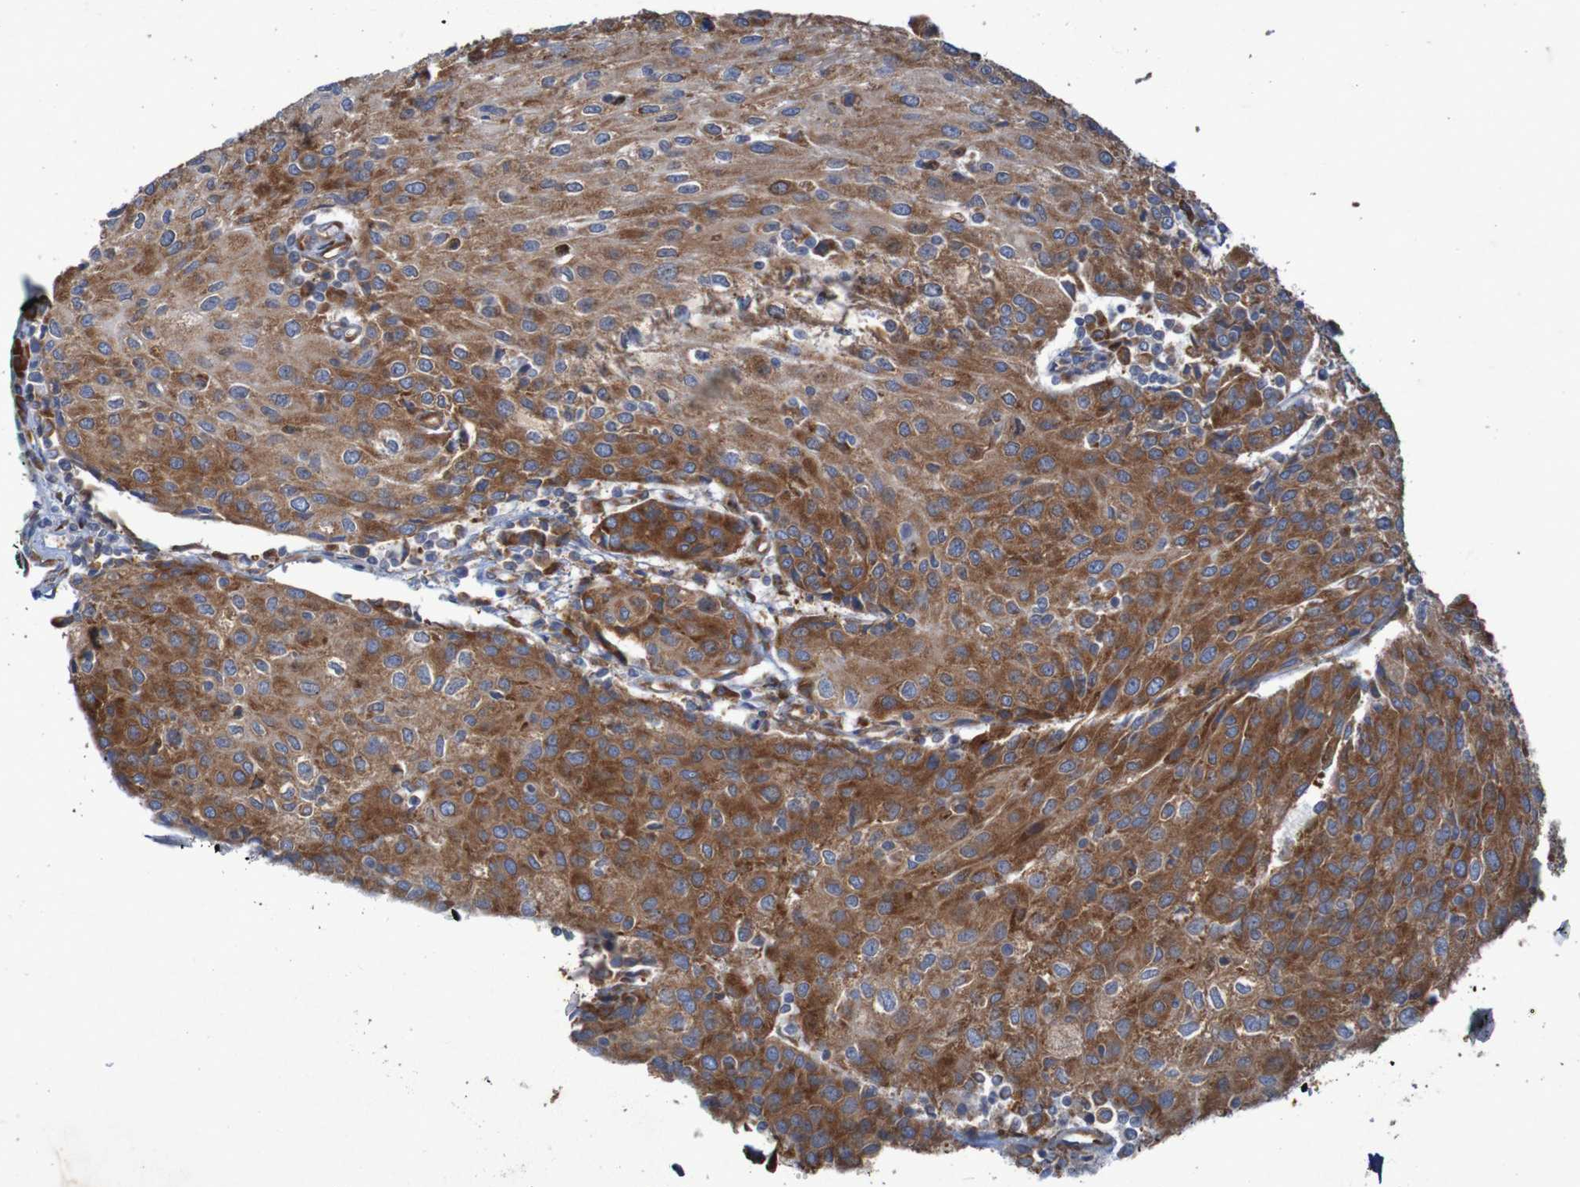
{"staining": {"intensity": "strong", "quantity": ">75%", "location": "cytoplasmic/membranous"}, "tissue": "urothelial cancer", "cell_type": "Tumor cells", "image_type": "cancer", "snomed": [{"axis": "morphology", "description": "Urothelial carcinoma, High grade"}, {"axis": "topography", "description": "Urinary bladder"}], "caption": "Urothelial cancer tissue displays strong cytoplasmic/membranous staining in about >75% of tumor cells, visualized by immunohistochemistry. Using DAB (3,3'-diaminobenzidine) (brown) and hematoxylin (blue) stains, captured at high magnification using brightfield microscopy.", "gene": "RPL10", "patient": {"sex": "female", "age": 85}}